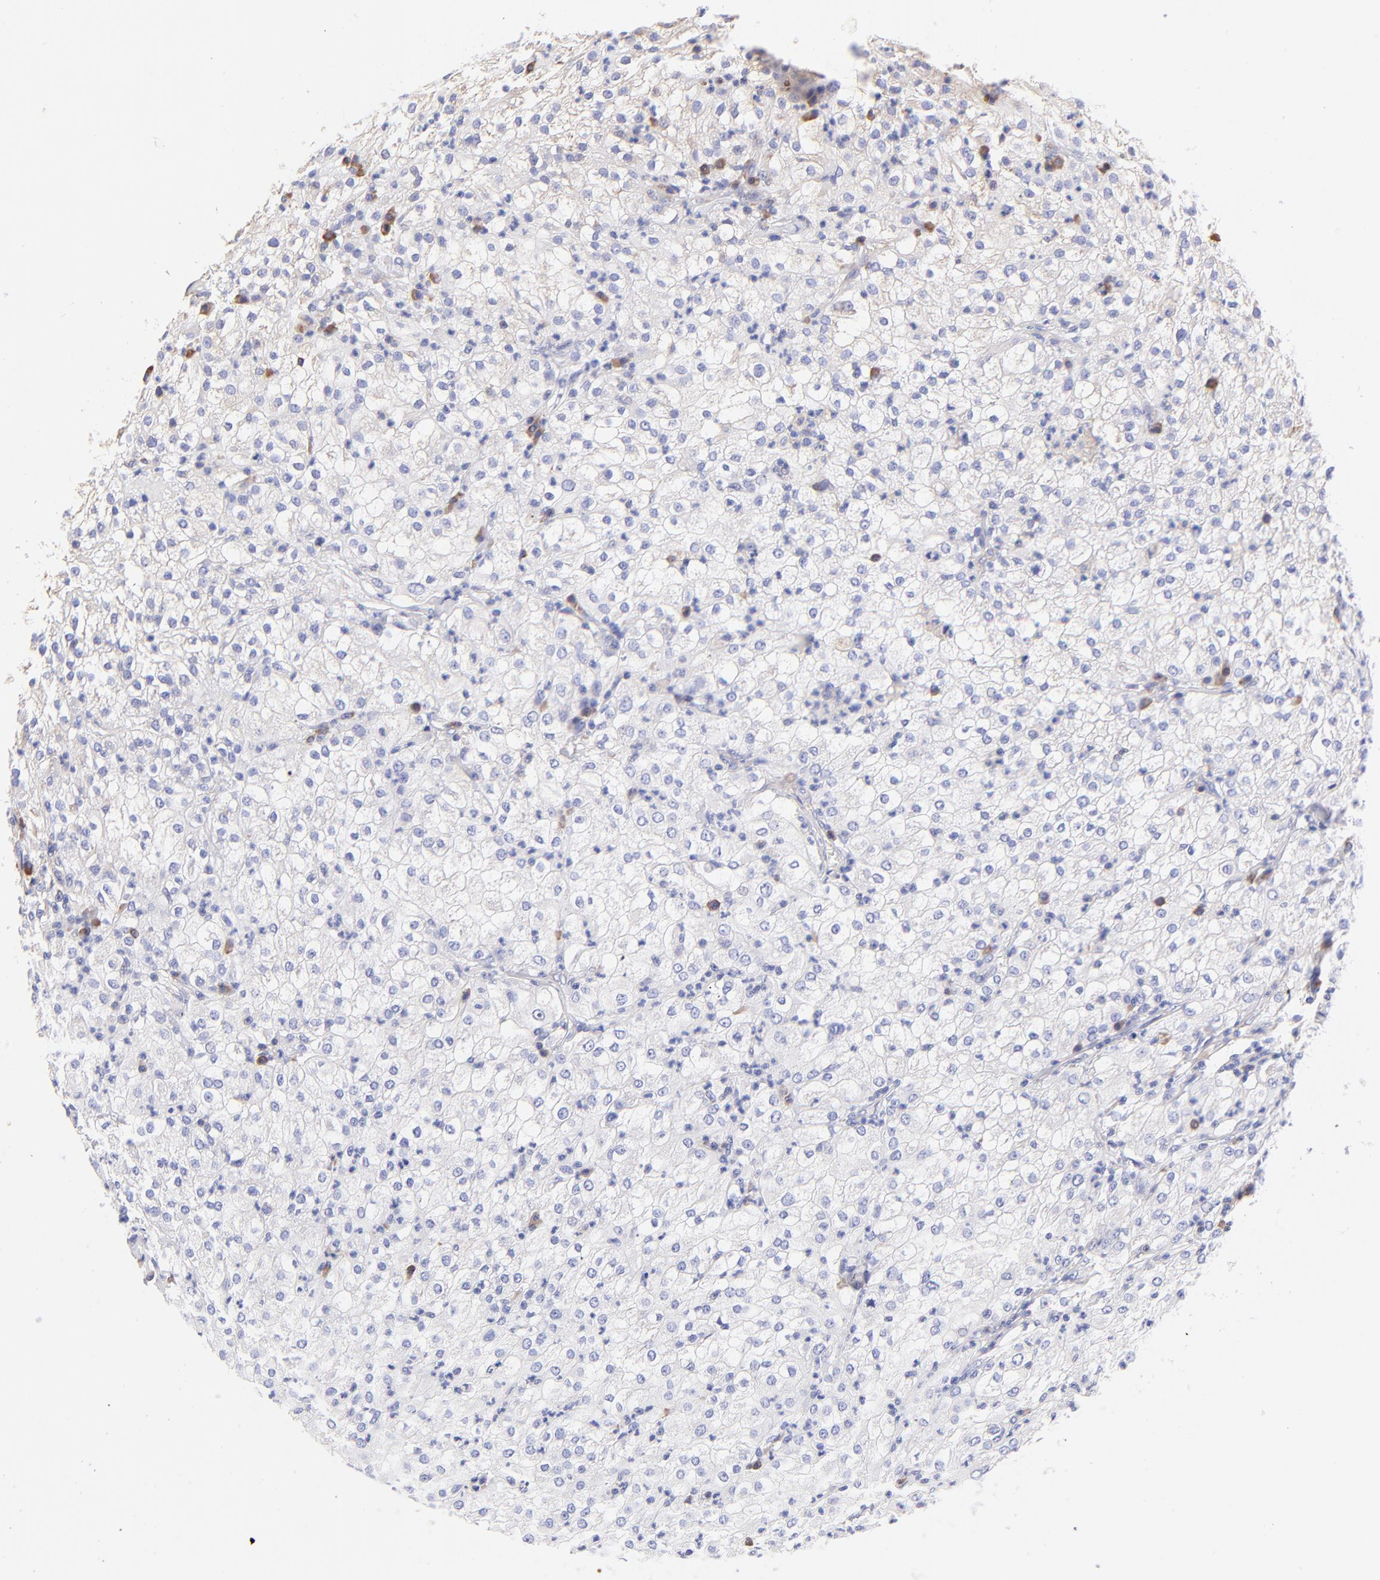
{"staining": {"intensity": "negative", "quantity": "none", "location": "none"}, "tissue": "renal cancer", "cell_type": "Tumor cells", "image_type": "cancer", "snomed": [{"axis": "morphology", "description": "Adenocarcinoma, NOS"}, {"axis": "topography", "description": "Kidney"}], "caption": "Protein analysis of renal adenocarcinoma exhibits no significant expression in tumor cells.", "gene": "RPL30", "patient": {"sex": "male", "age": 59}}